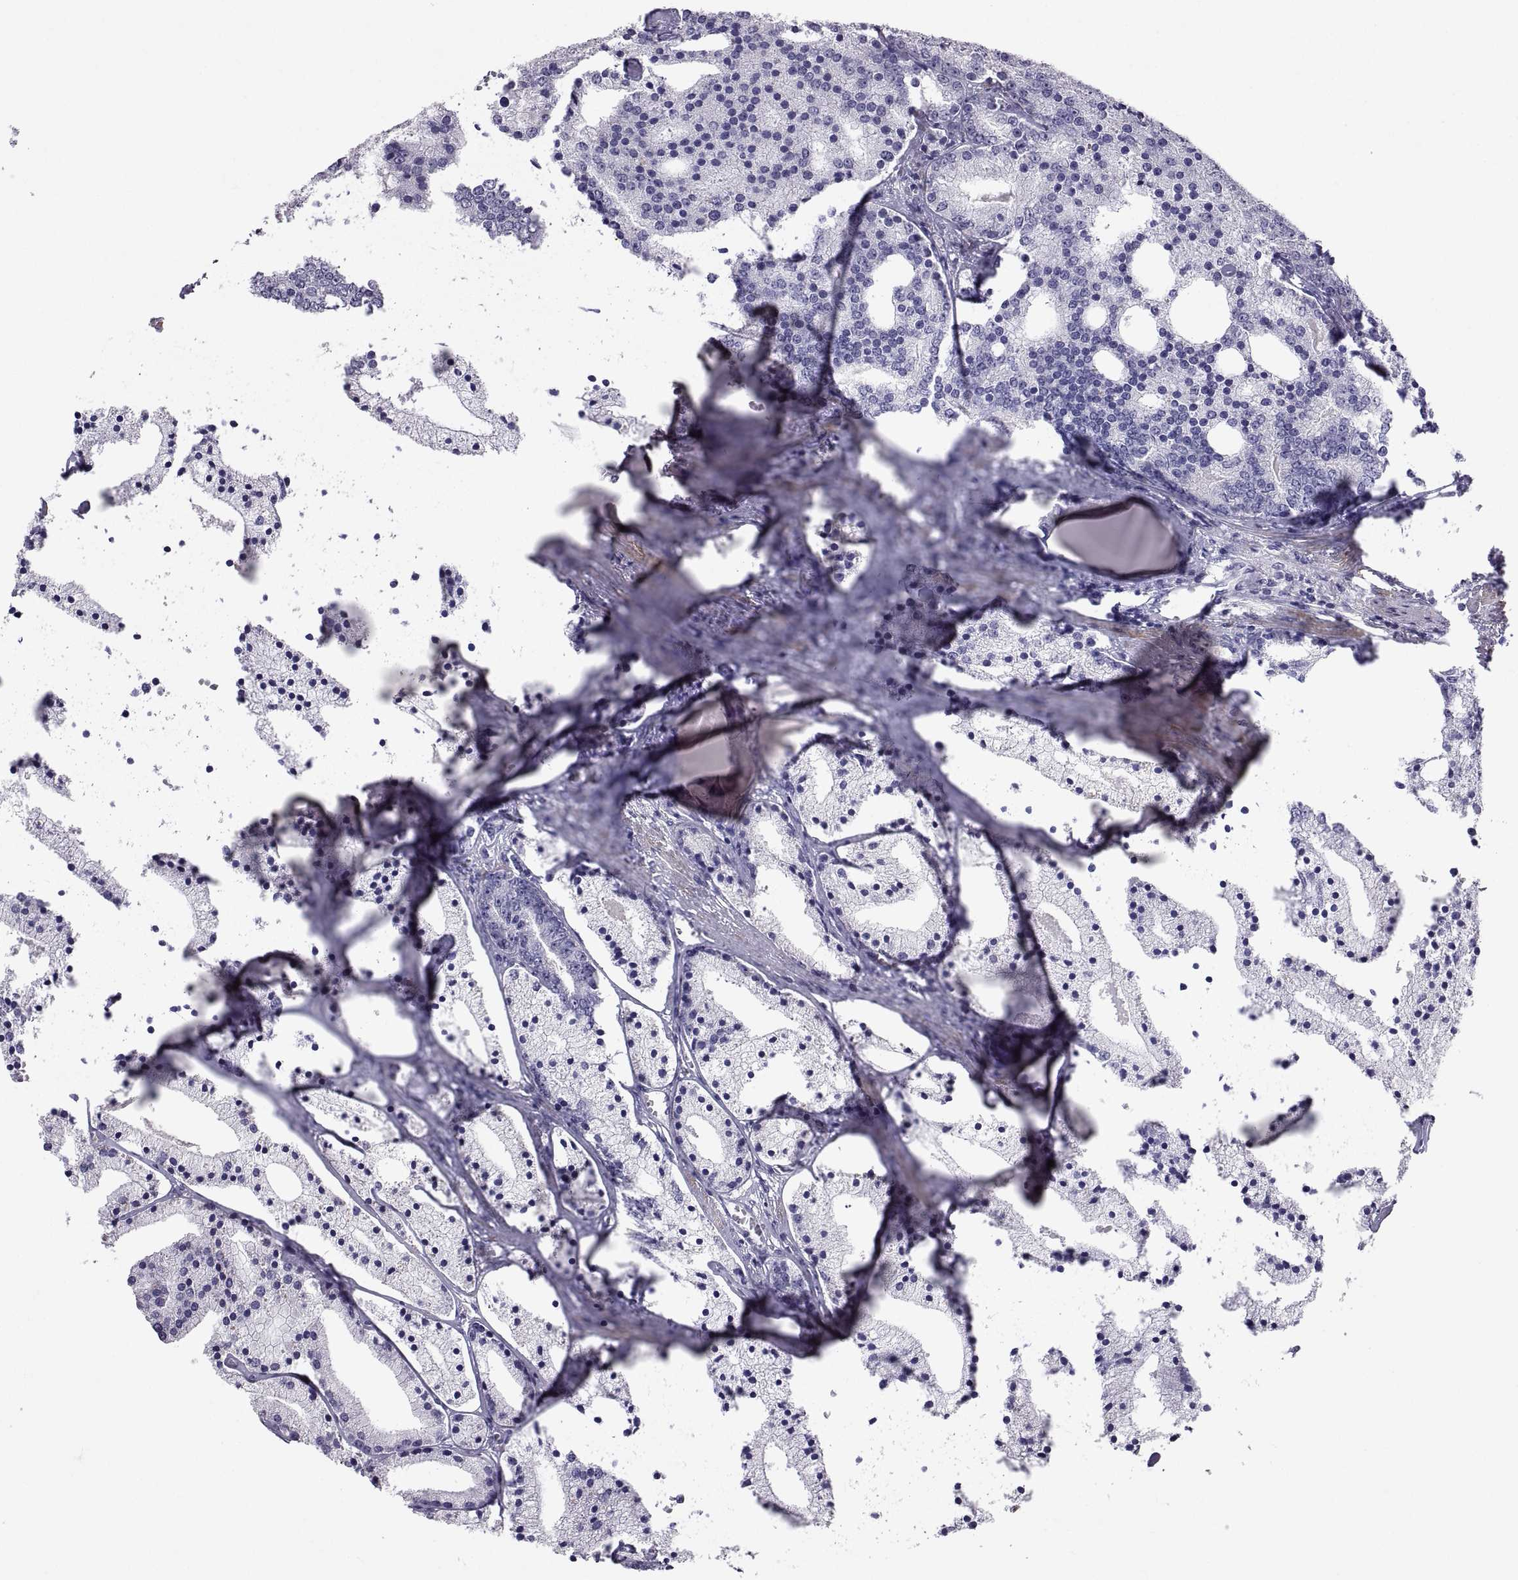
{"staining": {"intensity": "negative", "quantity": "none", "location": "none"}, "tissue": "prostate cancer", "cell_type": "Tumor cells", "image_type": "cancer", "snomed": [{"axis": "morphology", "description": "Adenocarcinoma, NOS"}, {"axis": "topography", "description": "Prostate"}], "caption": "Immunohistochemistry (IHC) micrograph of neoplastic tissue: human adenocarcinoma (prostate) stained with DAB (3,3'-diaminobenzidine) displays no significant protein positivity in tumor cells. (DAB IHC visualized using brightfield microscopy, high magnification).", "gene": "IGSF1", "patient": {"sex": "male", "age": 69}}